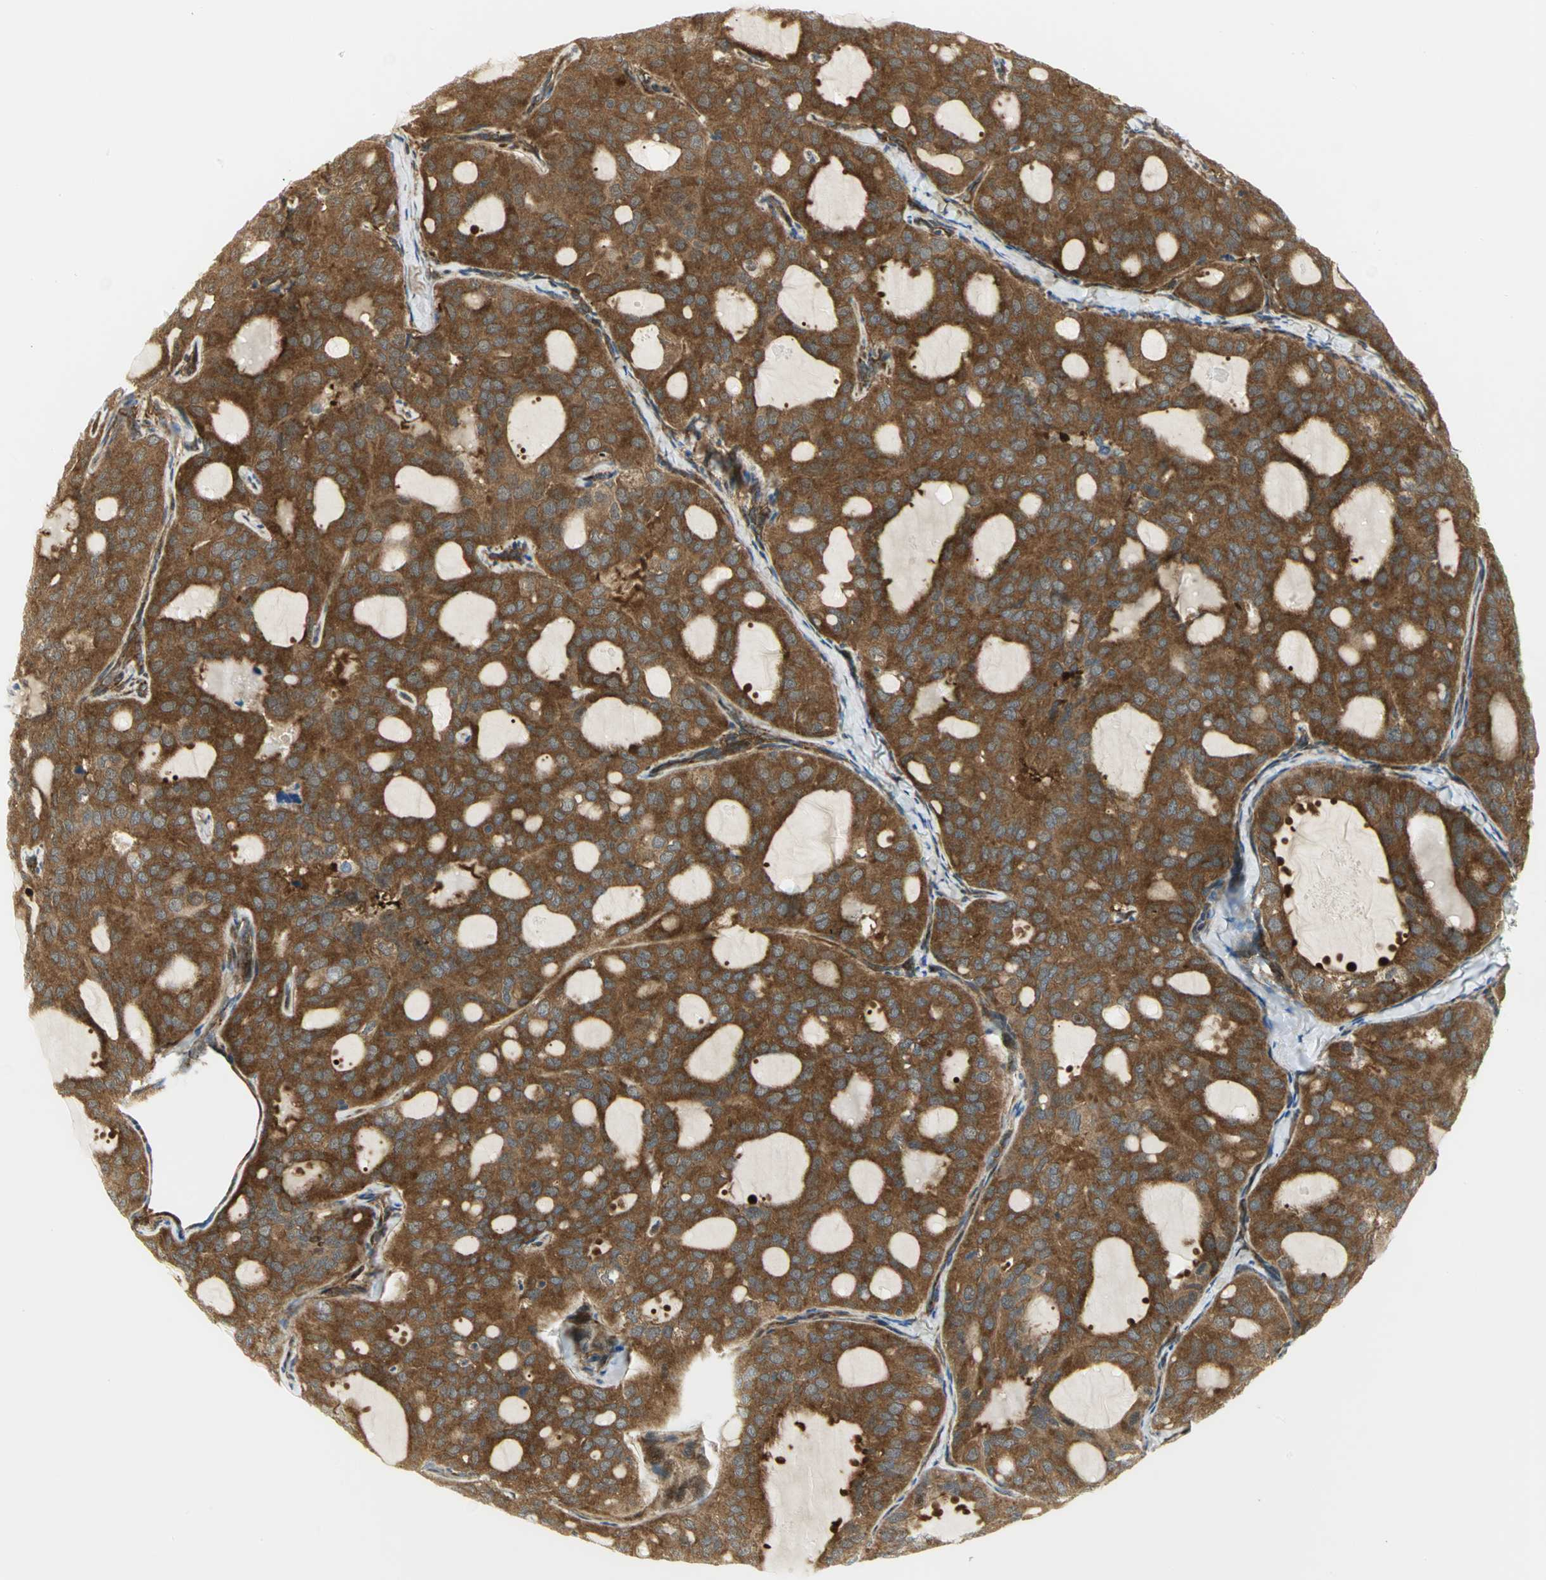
{"staining": {"intensity": "strong", "quantity": ">75%", "location": "cytoplasmic/membranous"}, "tissue": "thyroid cancer", "cell_type": "Tumor cells", "image_type": "cancer", "snomed": [{"axis": "morphology", "description": "Follicular adenoma carcinoma, NOS"}, {"axis": "topography", "description": "Thyroid gland"}], "caption": "Strong cytoplasmic/membranous protein expression is seen in approximately >75% of tumor cells in thyroid cancer.", "gene": "EEA1", "patient": {"sex": "male", "age": 75}}